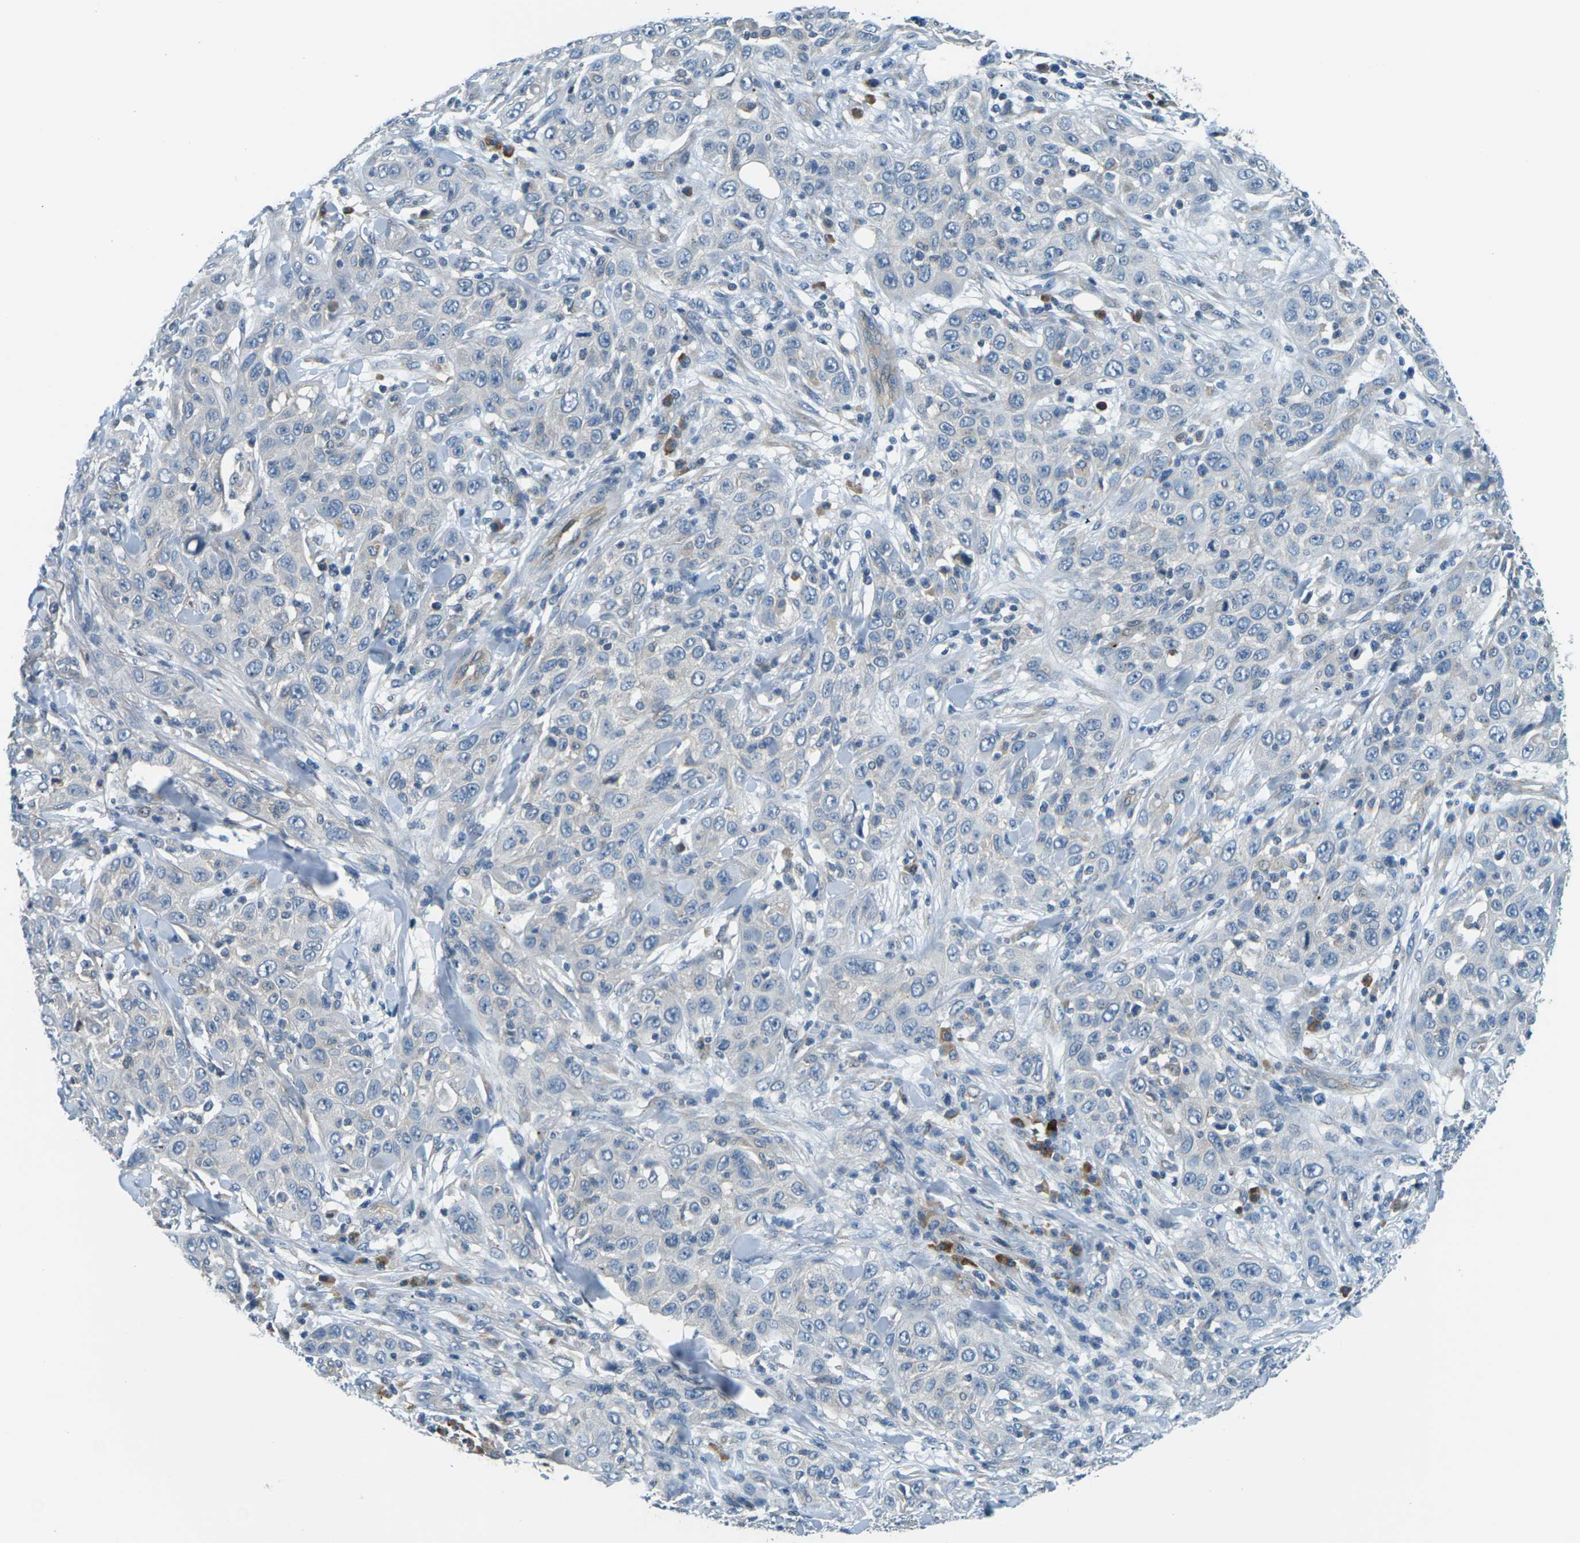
{"staining": {"intensity": "negative", "quantity": "none", "location": "none"}, "tissue": "skin cancer", "cell_type": "Tumor cells", "image_type": "cancer", "snomed": [{"axis": "morphology", "description": "Squamous cell carcinoma, NOS"}, {"axis": "topography", "description": "Skin"}], "caption": "An IHC image of skin cancer is shown. There is no staining in tumor cells of skin cancer.", "gene": "SLC13A3", "patient": {"sex": "female", "age": 88}}